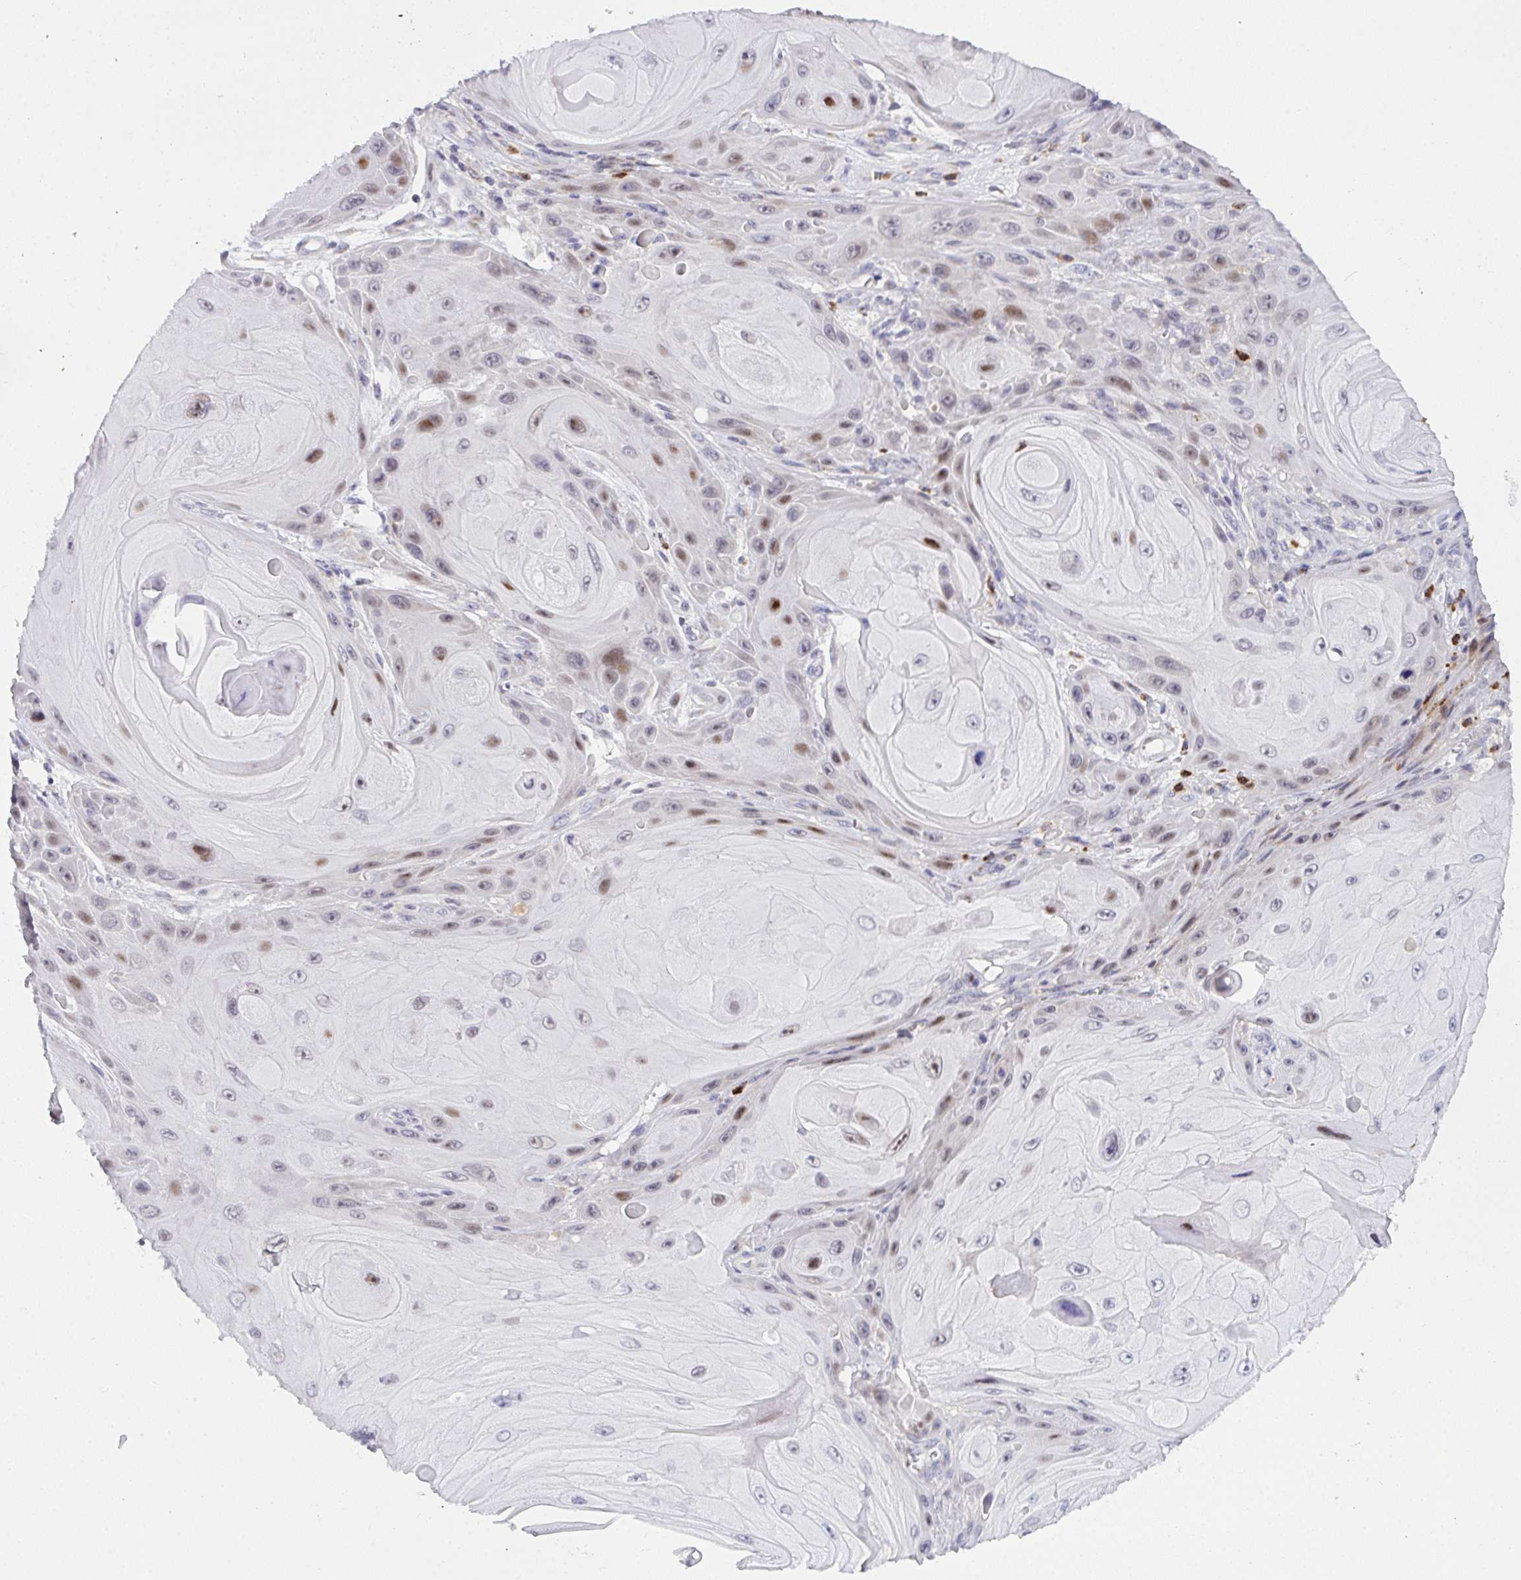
{"staining": {"intensity": "moderate", "quantity": "<25%", "location": "nuclear"}, "tissue": "skin cancer", "cell_type": "Tumor cells", "image_type": "cancer", "snomed": [{"axis": "morphology", "description": "Squamous cell carcinoma, NOS"}, {"axis": "topography", "description": "Skin"}], "caption": "IHC (DAB (3,3'-diaminobenzidine)) staining of skin cancer (squamous cell carcinoma) demonstrates moderate nuclear protein staining in approximately <25% of tumor cells. Immunohistochemistry (ihc) stains the protein in brown and the nuclei are stained blue.", "gene": "ZNF554", "patient": {"sex": "female", "age": 94}}